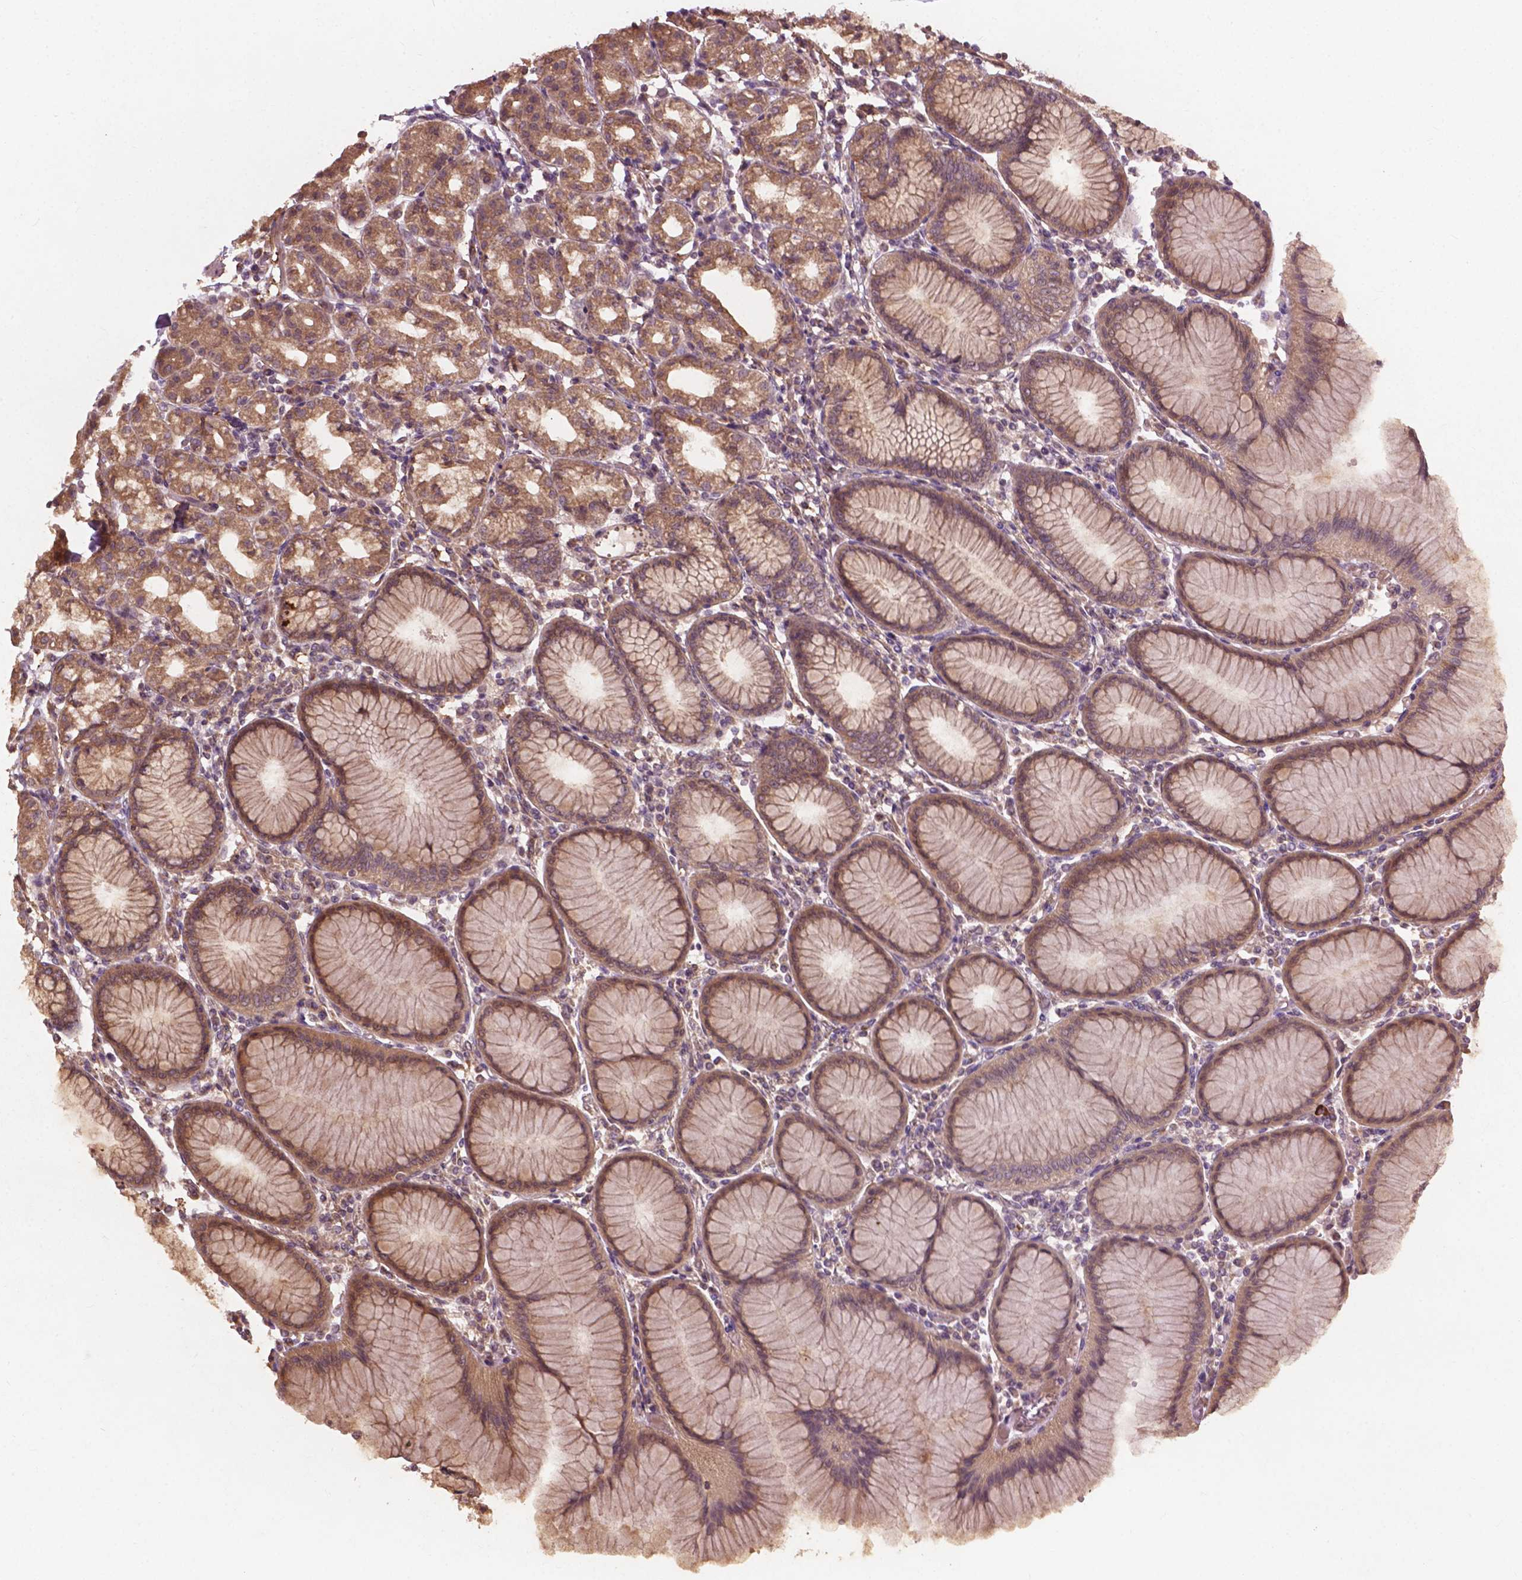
{"staining": {"intensity": "moderate", "quantity": ">75%", "location": "cytoplasmic/membranous,nuclear"}, "tissue": "stomach", "cell_type": "Glandular cells", "image_type": "normal", "snomed": [{"axis": "morphology", "description": "Normal tissue, NOS"}, {"axis": "topography", "description": "Skeletal muscle"}, {"axis": "topography", "description": "Stomach"}], "caption": "Moderate cytoplasmic/membranous,nuclear expression for a protein is seen in approximately >75% of glandular cells of unremarkable stomach using IHC.", "gene": "CDC42BPA", "patient": {"sex": "female", "age": 57}}